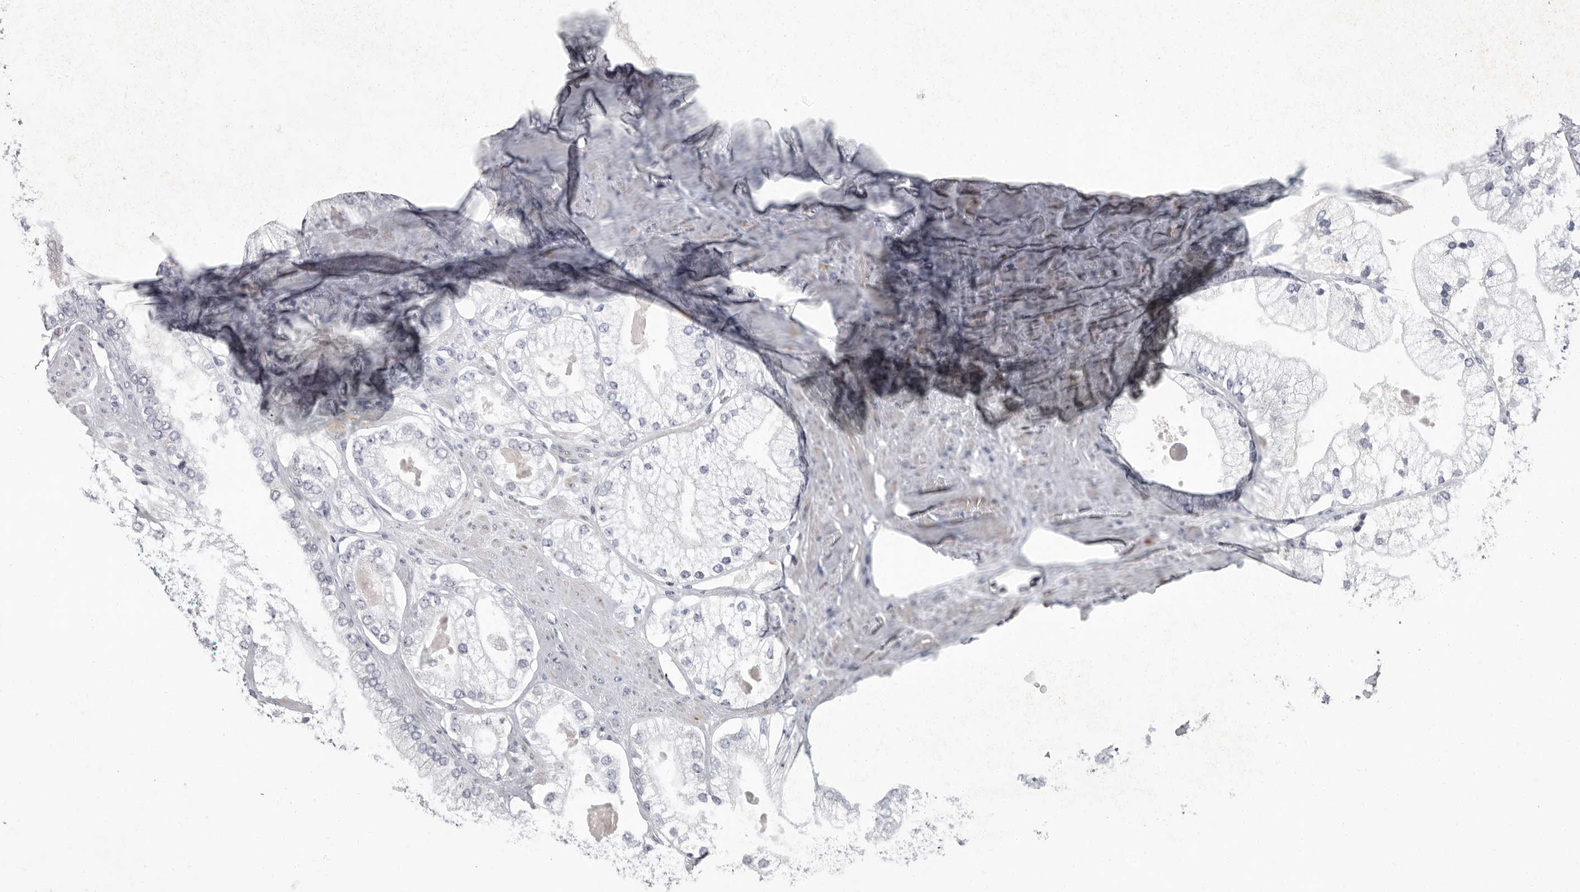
{"staining": {"intensity": "negative", "quantity": "none", "location": "none"}, "tissue": "prostate cancer", "cell_type": "Tumor cells", "image_type": "cancer", "snomed": [{"axis": "morphology", "description": "Adenocarcinoma, High grade"}, {"axis": "topography", "description": "Prostate"}], "caption": "Tumor cells show no significant protein staining in prostate cancer.", "gene": "SLC25A39", "patient": {"sex": "male", "age": 58}}